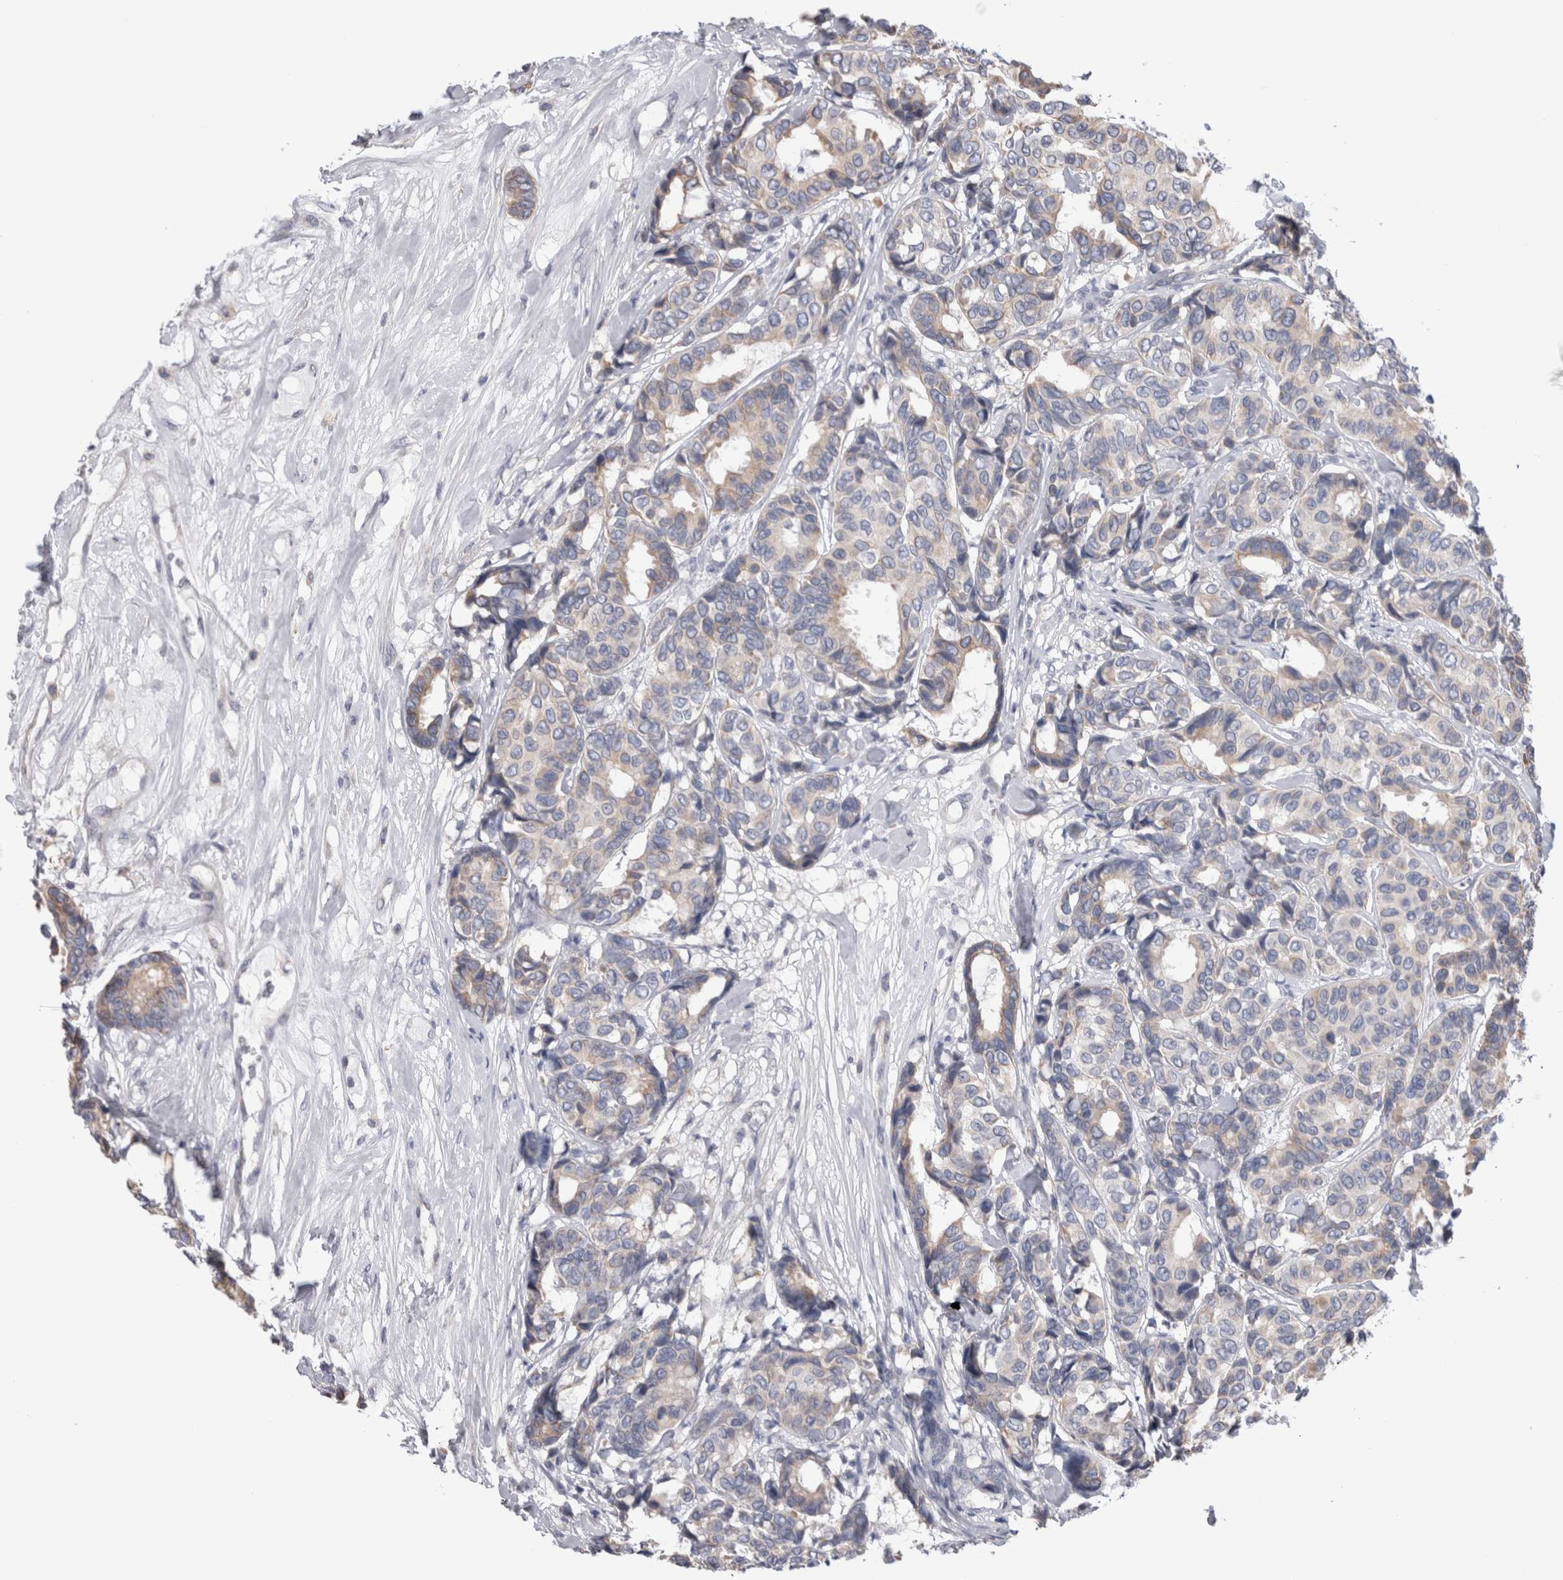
{"staining": {"intensity": "weak", "quantity": "25%-75%", "location": "cytoplasmic/membranous"}, "tissue": "breast cancer", "cell_type": "Tumor cells", "image_type": "cancer", "snomed": [{"axis": "morphology", "description": "Duct carcinoma"}, {"axis": "topography", "description": "Breast"}], "caption": "Immunohistochemistry (IHC) (DAB (3,3'-diaminobenzidine)) staining of human breast cancer (invasive ductal carcinoma) displays weak cytoplasmic/membranous protein positivity in about 25%-75% of tumor cells. The protein of interest is stained brown, and the nuclei are stained in blue (DAB IHC with brightfield microscopy, high magnification).", "gene": "SMAP2", "patient": {"sex": "female", "age": 87}}